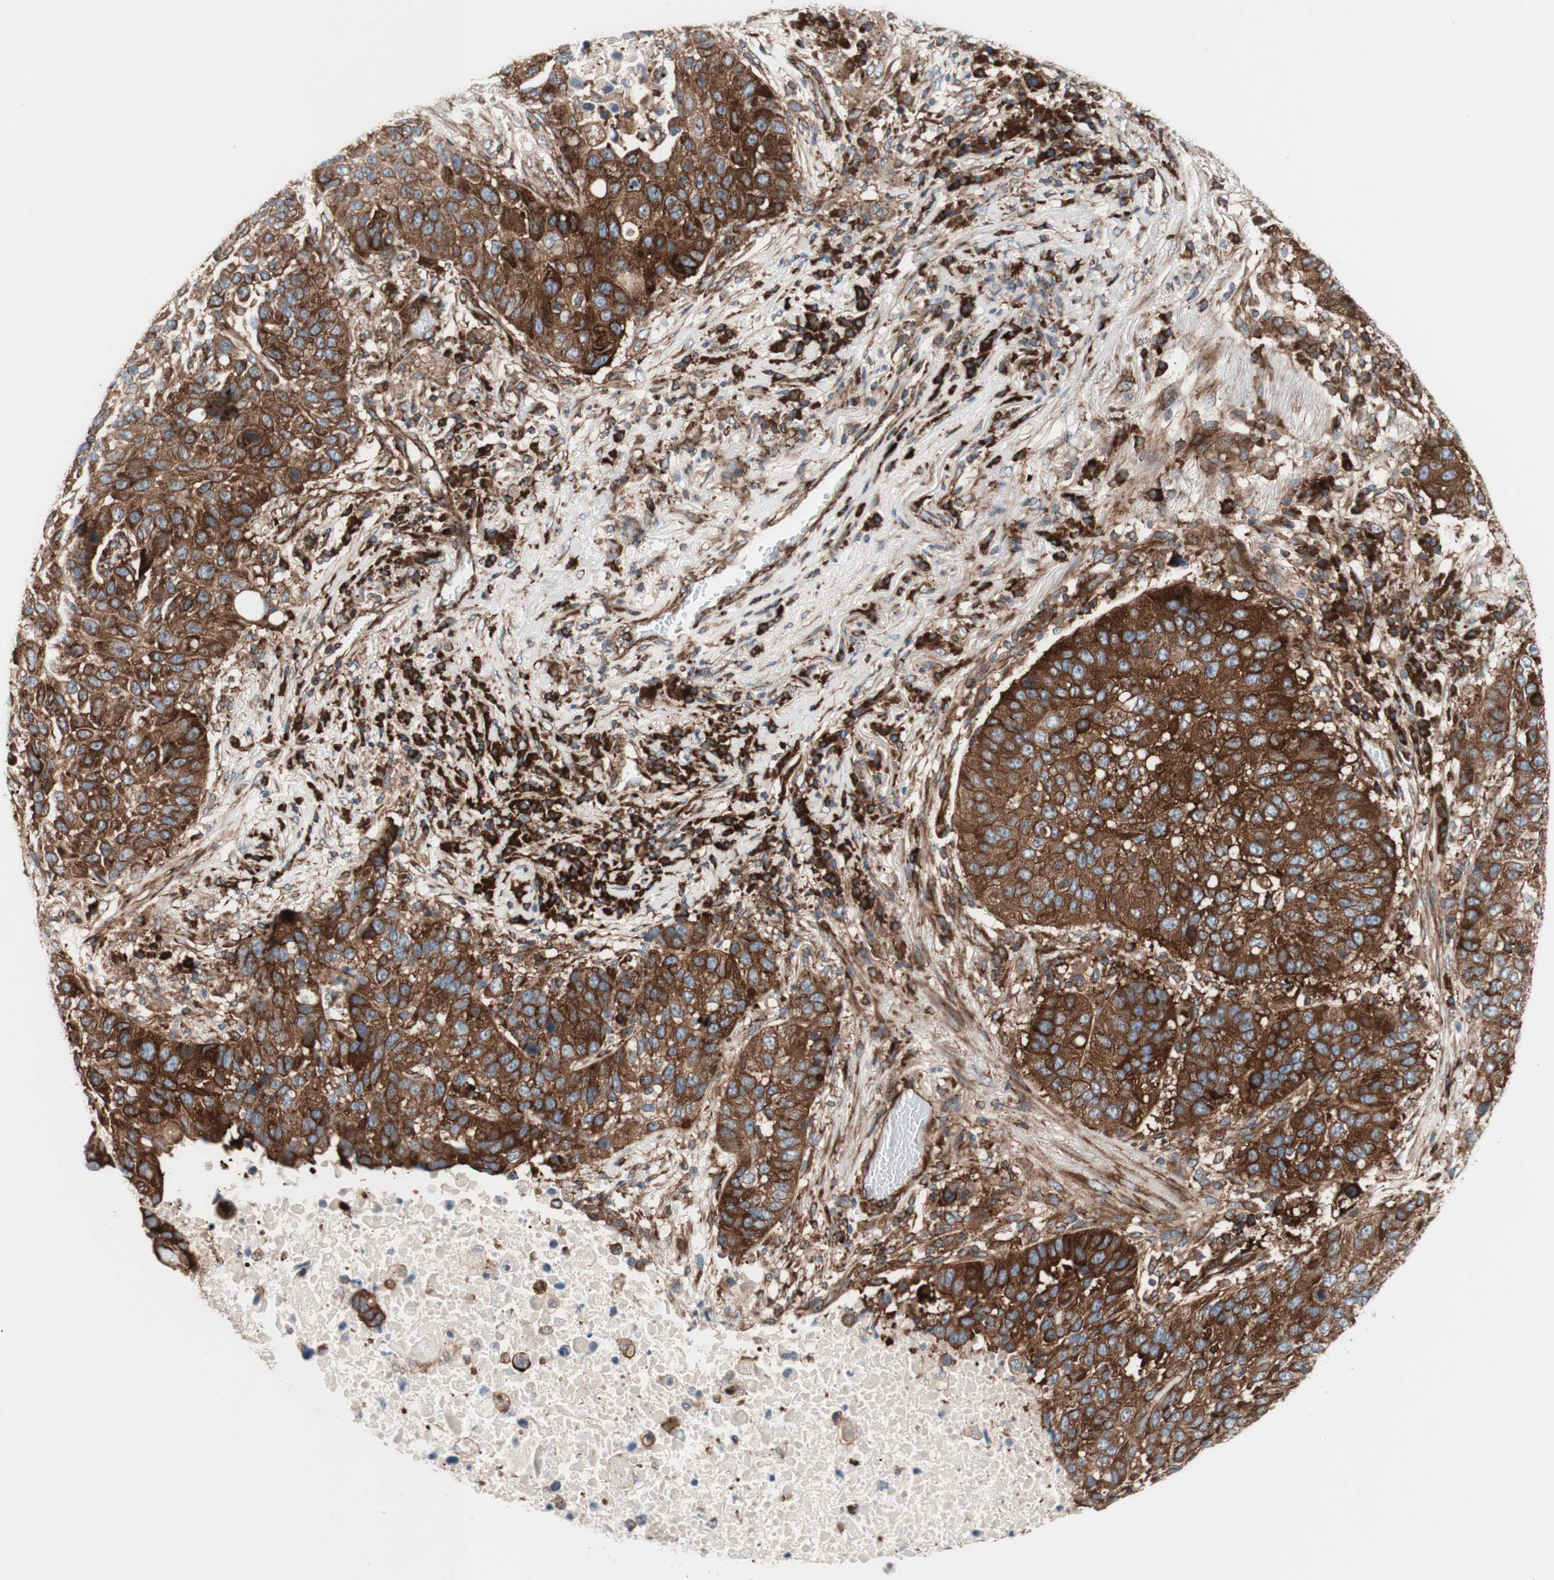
{"staining": {"intensity": "strong", "quantity": ">75%", "location": "cytoplasmic/membranous"}, "tissue": "lung cancer", "cell_type": "Tumor cells", "image_type": "cancer", "snomed": [{"axis": "morphology", "description": "Squamous cell carcinoma, NOS"}, {"axis": "topography", "description": "Lung"}], "caption": "Tumor cells demonstrate strong cytoplasmic/membranous positivity in about >75% of cells in lung cancer.", "gene": "CCN4", "patient": {"sex": "male", "age": 57}}